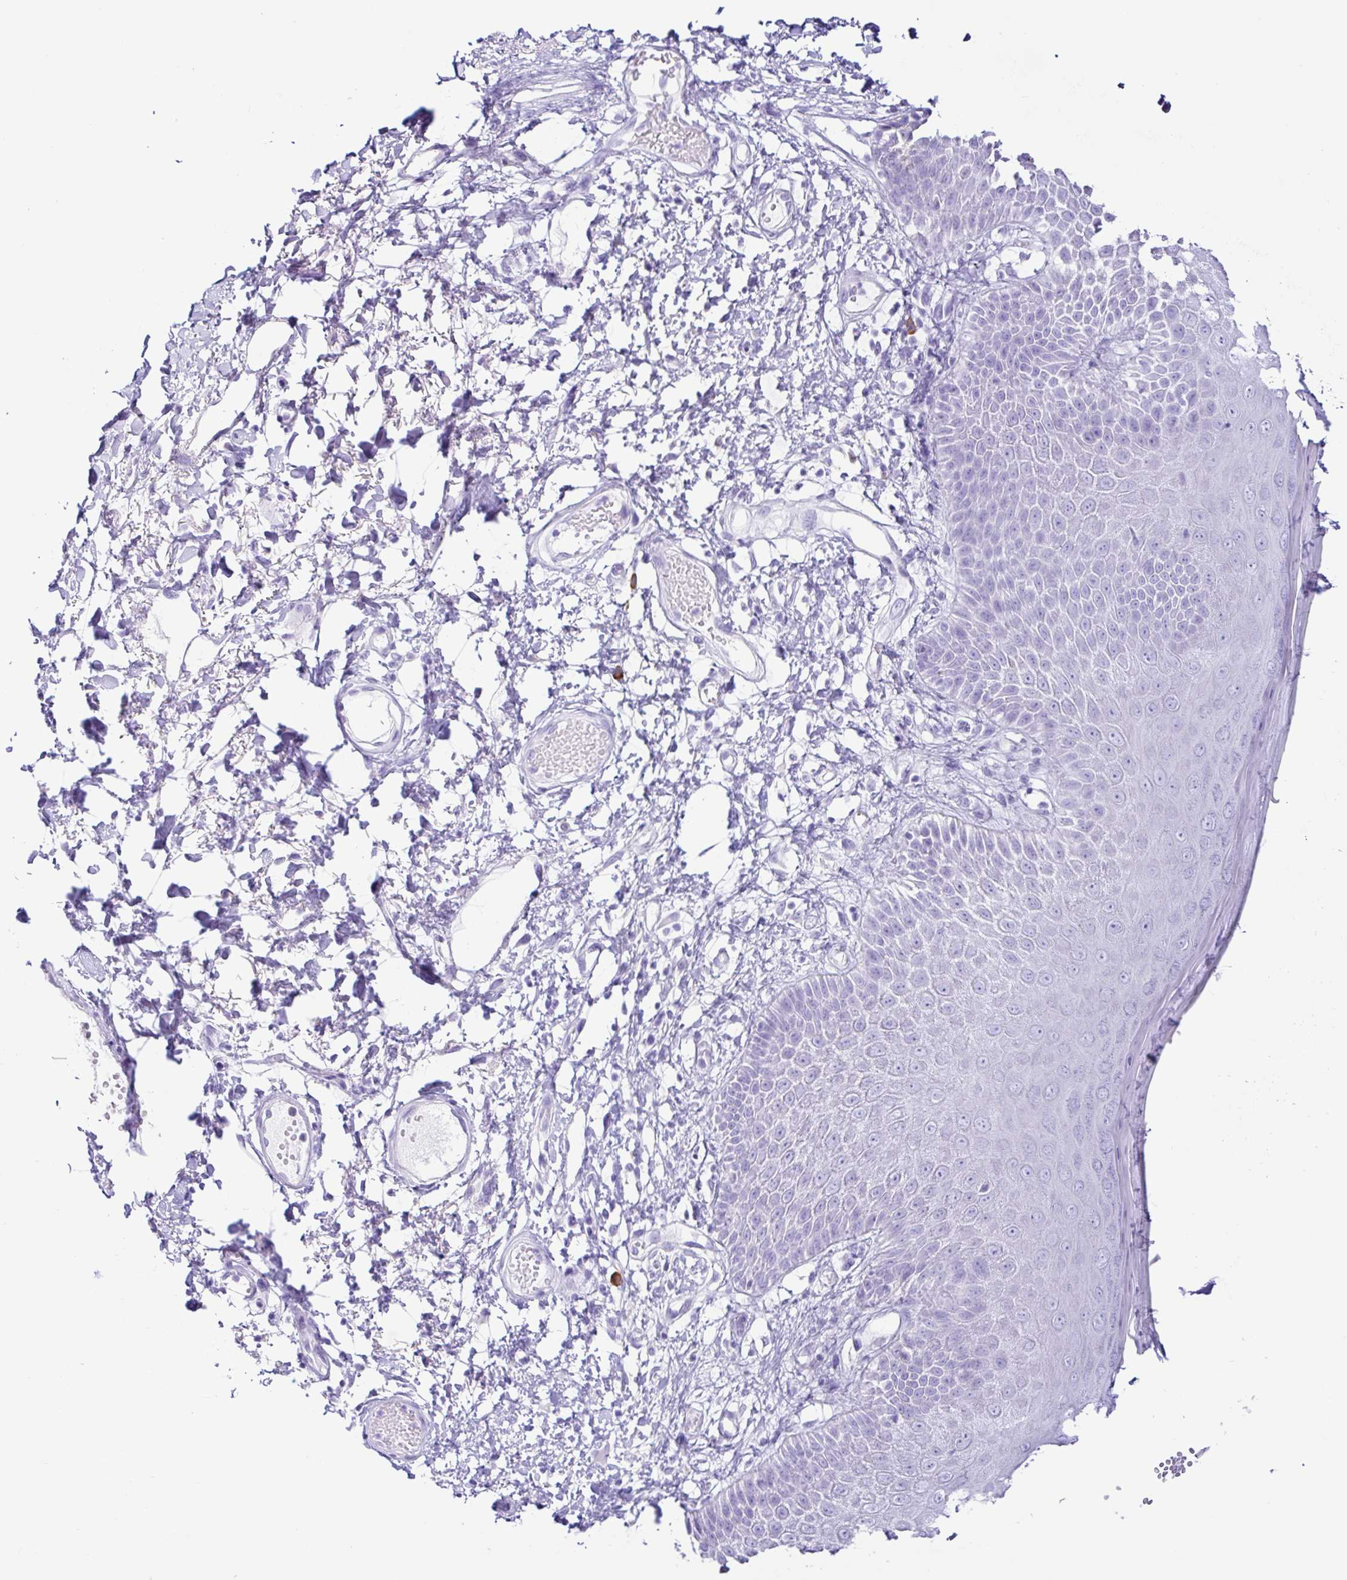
{"staining": {"intensity": "negative", "quantity": "none", "location": "none"}, "tissue": "skin", "cell_type": "Epidermal cells", "image_type": "normal", "snomed": [{"axis": "morphology", "description": "Normal tissue, NOS"}, {"axis": "topography", "description": "Anal"}, {"axis": "topography", "description": "Peripheral nerve tissue"}], "caption": "A high-resolution micrograph shows immunohistochemistry (IHC) staining of unremarkable skin, which displays no significant expression in epidermal cells.", "gene": "PIGF", "patient": {"sex": "male", "age": 78}}